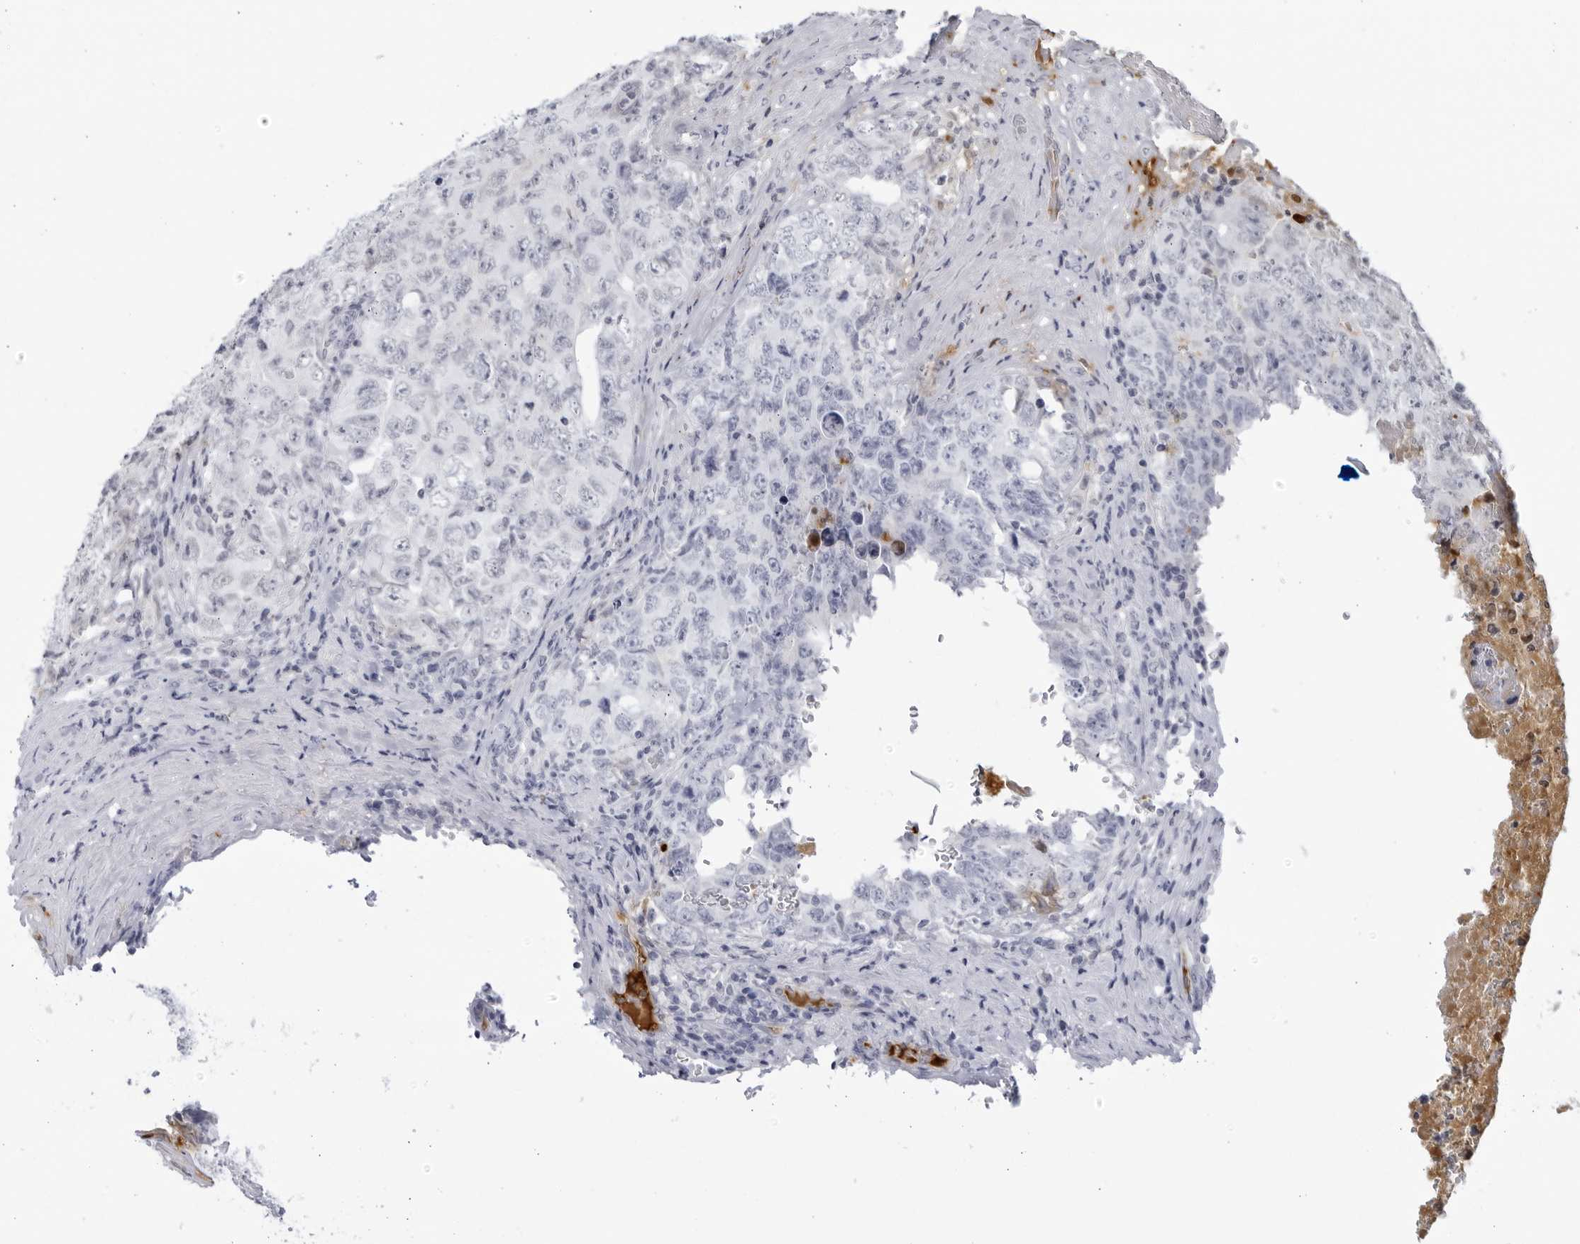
{"staining": {"intensity": "negative", "quantity": "none", "location": "none"}, "tissue": "testis cancer", "cell_type": "Tumor cells", "image_type": "cancer", "snomed": [{"axis": "morphology", "description": "Carcinoma, Embryonal, NOS"}, {"axis": "topography", "description": "Testis"}], "caption": "A histopathology image of human testis cancer is negative for staining in tumor cells.", "gene": "CNBD1", "patient": {"sex": "male", "age": 26}}